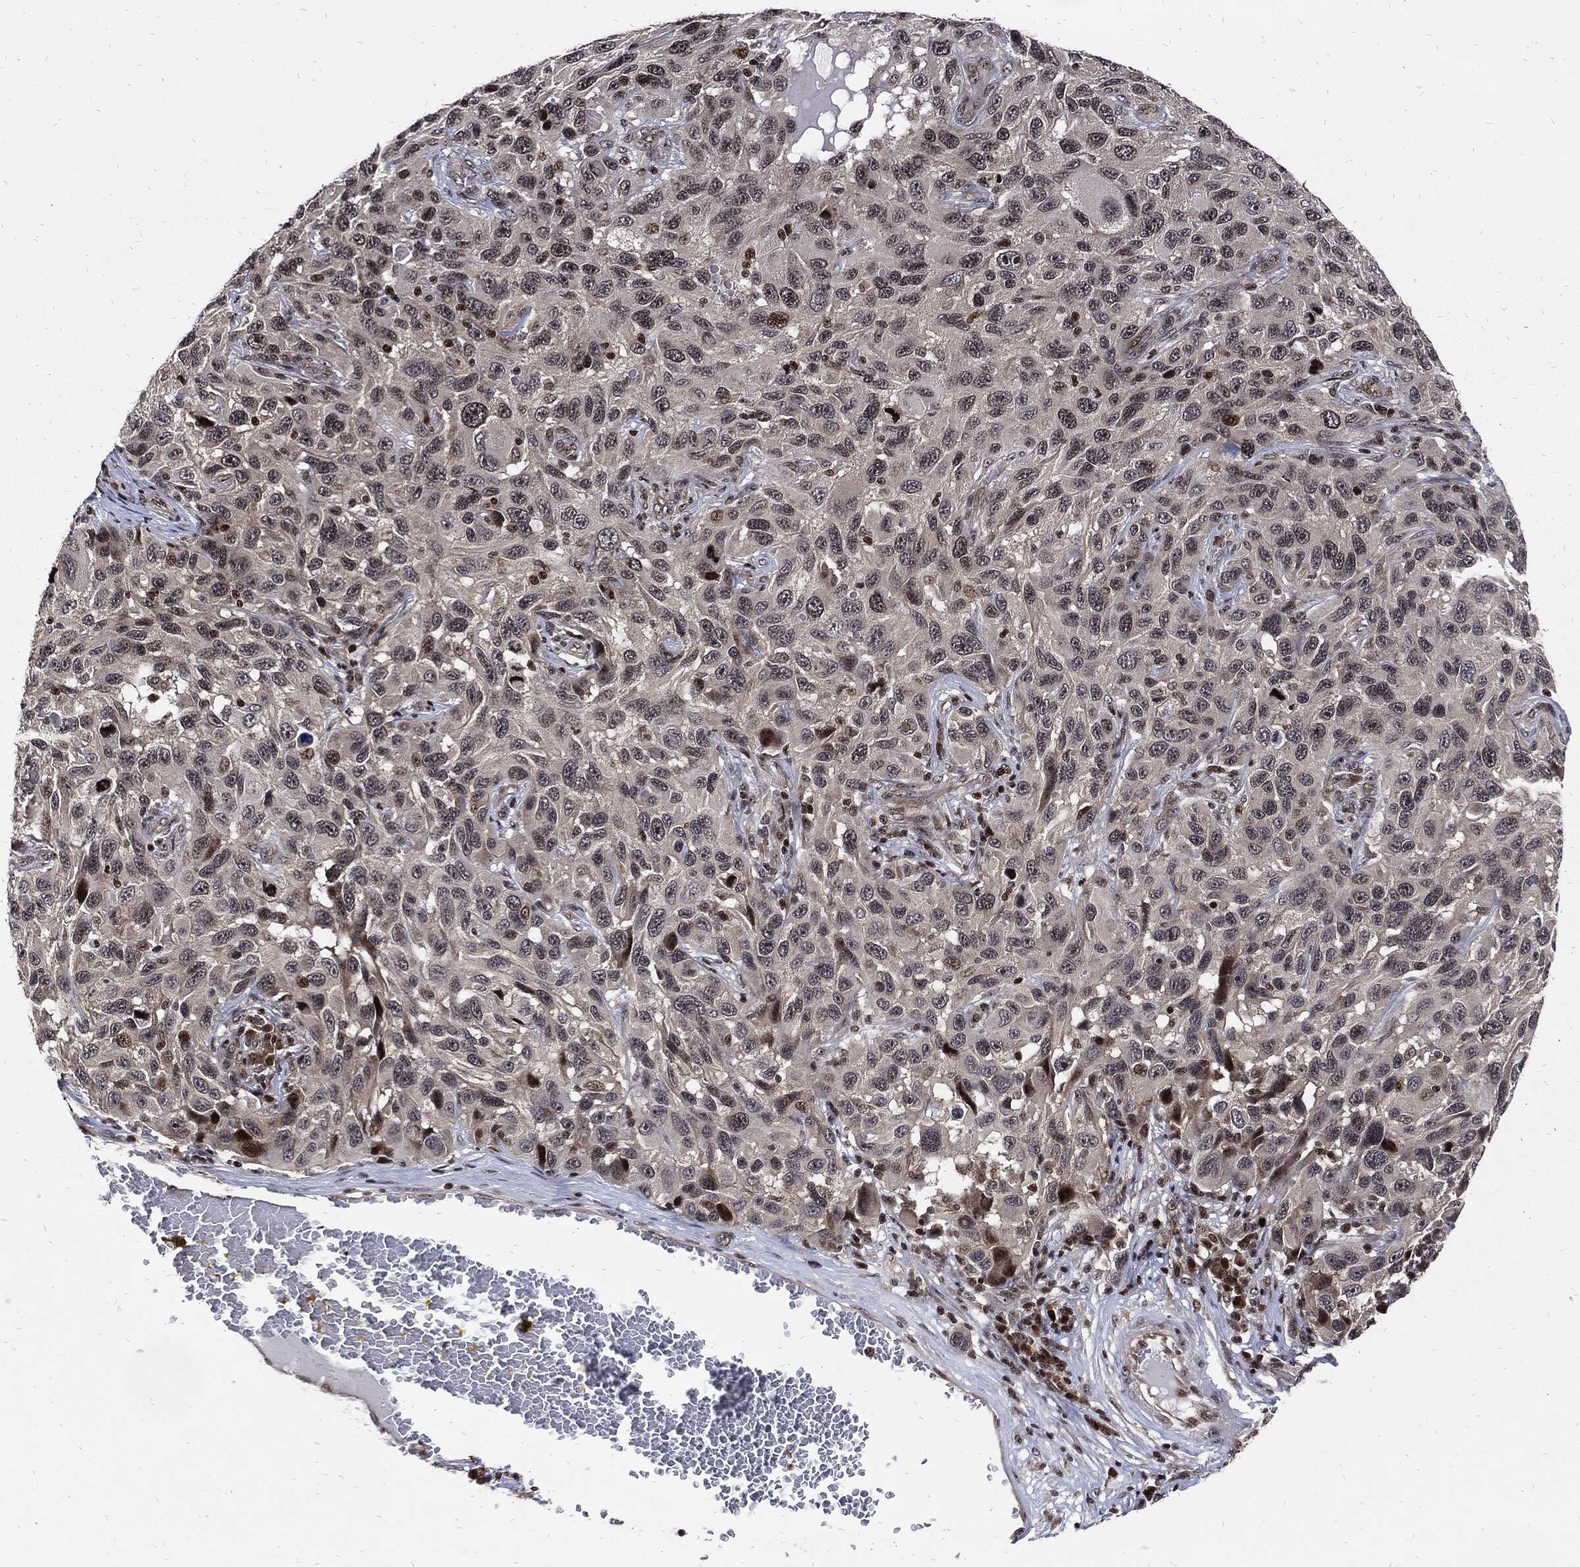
{"staining": {"intensity": "strong", "quantity": "<25%", "location": "nuclear"}, "tissue": "melanoma", "cell_type": "Tumor cells", "image_type": "cancer", "snomed": [{"axis": "morphology", "description": "Malignant melanoma, NOS"}, {"axis": "topography", "description": "Skin"}], "caption": "Strong nuclear protein expression is seen in about <25% of tumor cells in malignant melanoma.", "gene": "ZNF775", "patient": {"sex": "male", "age": 53}}